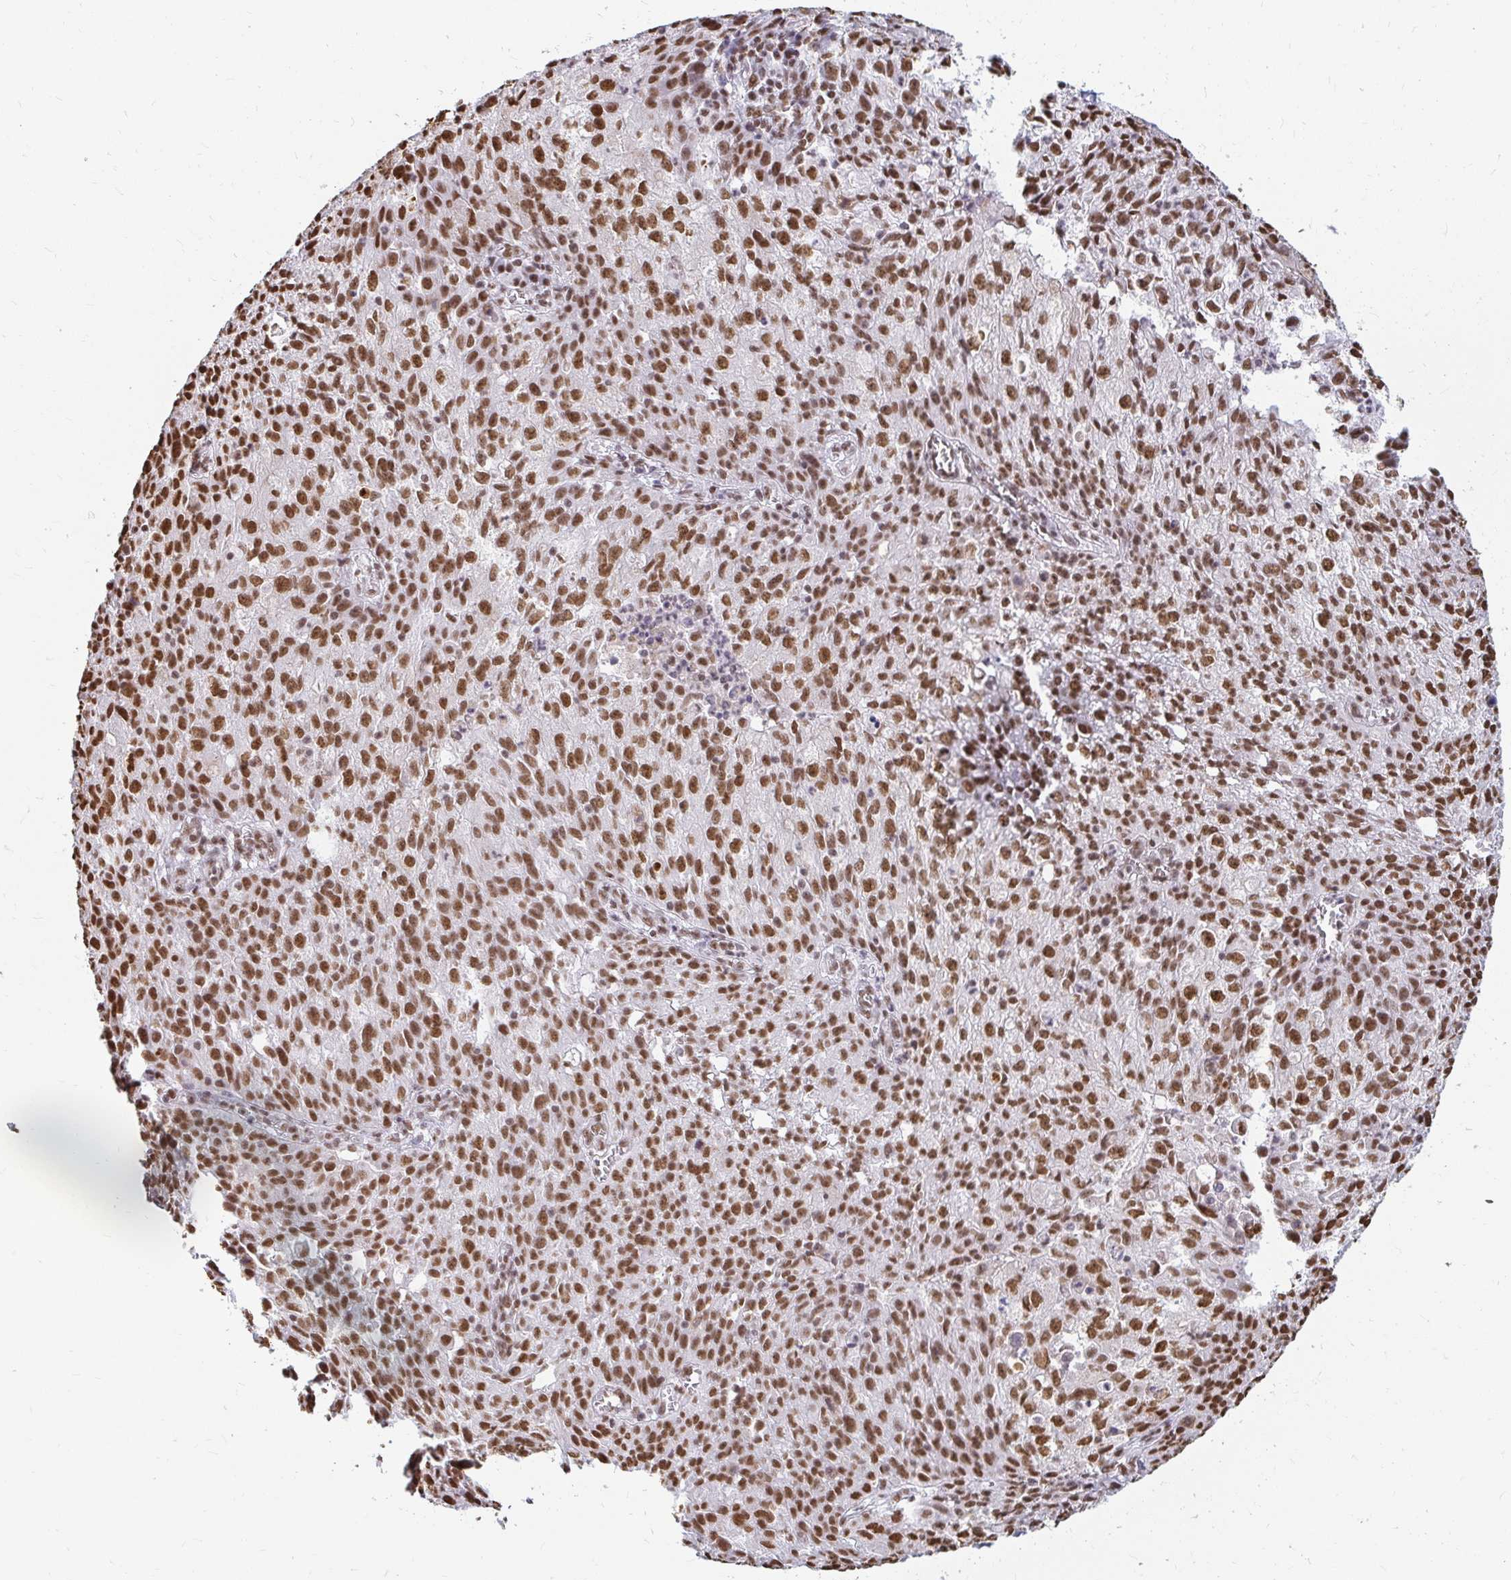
{"staining": {"intensity": "strong", "quantity": ">75%", "location": "nuclear"}, "tissue": "lung cancer", "cell_type": "Tumor cells", "image_type": "cancer", "snomed": [{"axis": "morphology", "description": "Squamous cell carcinoma, NOS"}, {"axis": "morphology", "description": "Squamous cell carcinoma, metastatic, NOS"}, {"axis": "topography", "description": "Bronchus"}, {"axis": "topography", "description": "Lung"}], "caption": "Lung squamous cell carcinoma was stained to show a protein in brown. There is high levels of strong nuclear expression in about >75% of tumor cells.", "gene": "HNRNPU", "patient": {"sex": "male", "age": 62}}